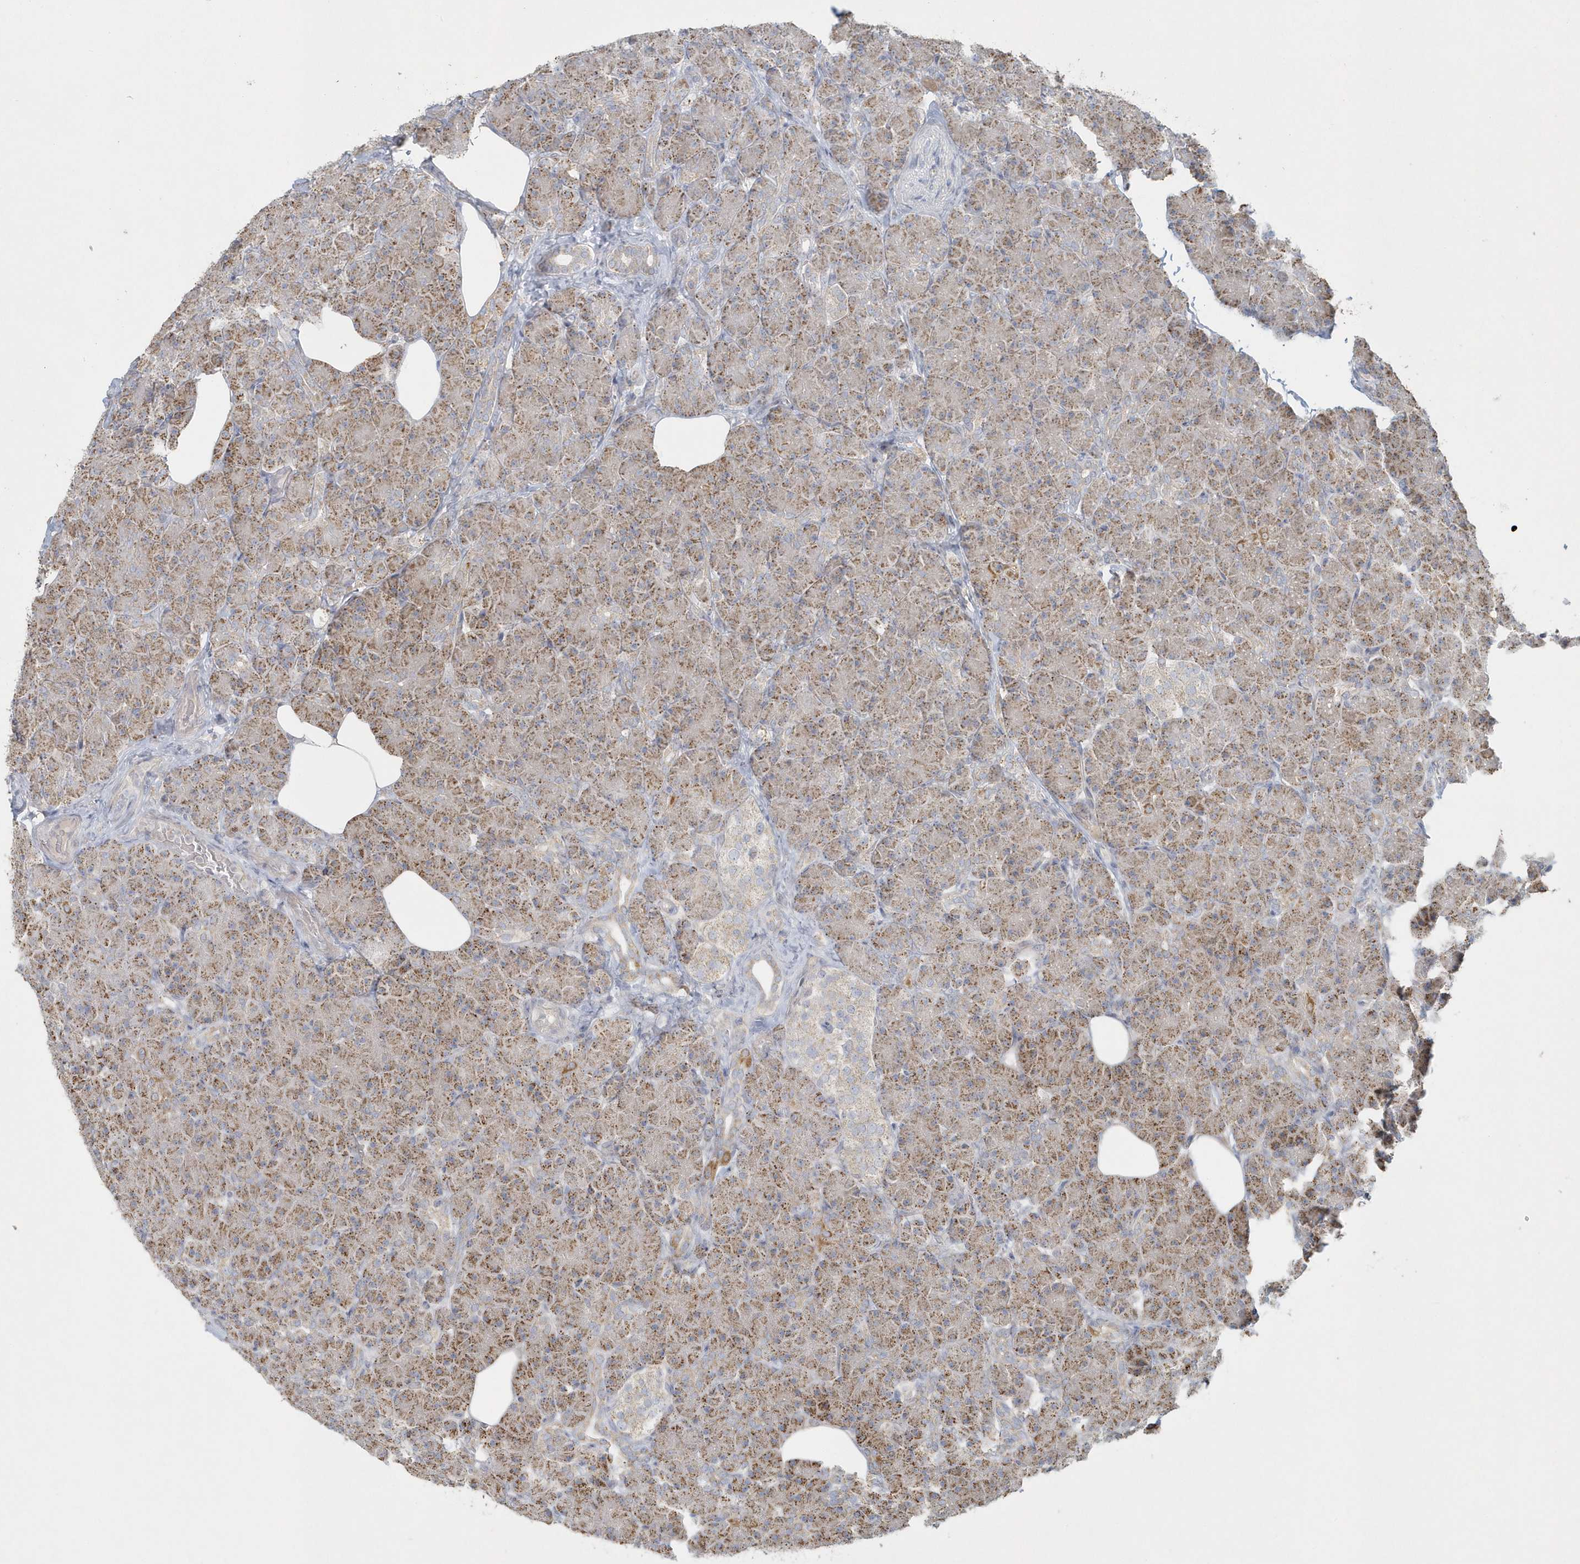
{"staining": {"intensity": "moderate", "quantity": ">75%", "location": "cytoplasmic/membranous"}, "tissue": "pancreas", "cell_type": "Exocrine glandular cells", "image_type": "normal", "snomed": [{"axis": "morphology", "description": "Normal tissue, NOS"}, {"axis": "topography", "description": "Pancreas"}], "caption": "The histopathology image shows a brown stain indicating the presence of a protein in the cytoplasmic/membranous of exocrine glandular cells in pancreas. Ihc stains the protein in brown and the nuclei are stained blue.", "gene": "BLTP3A", "patient": {"sex": "female", "age": 43}}